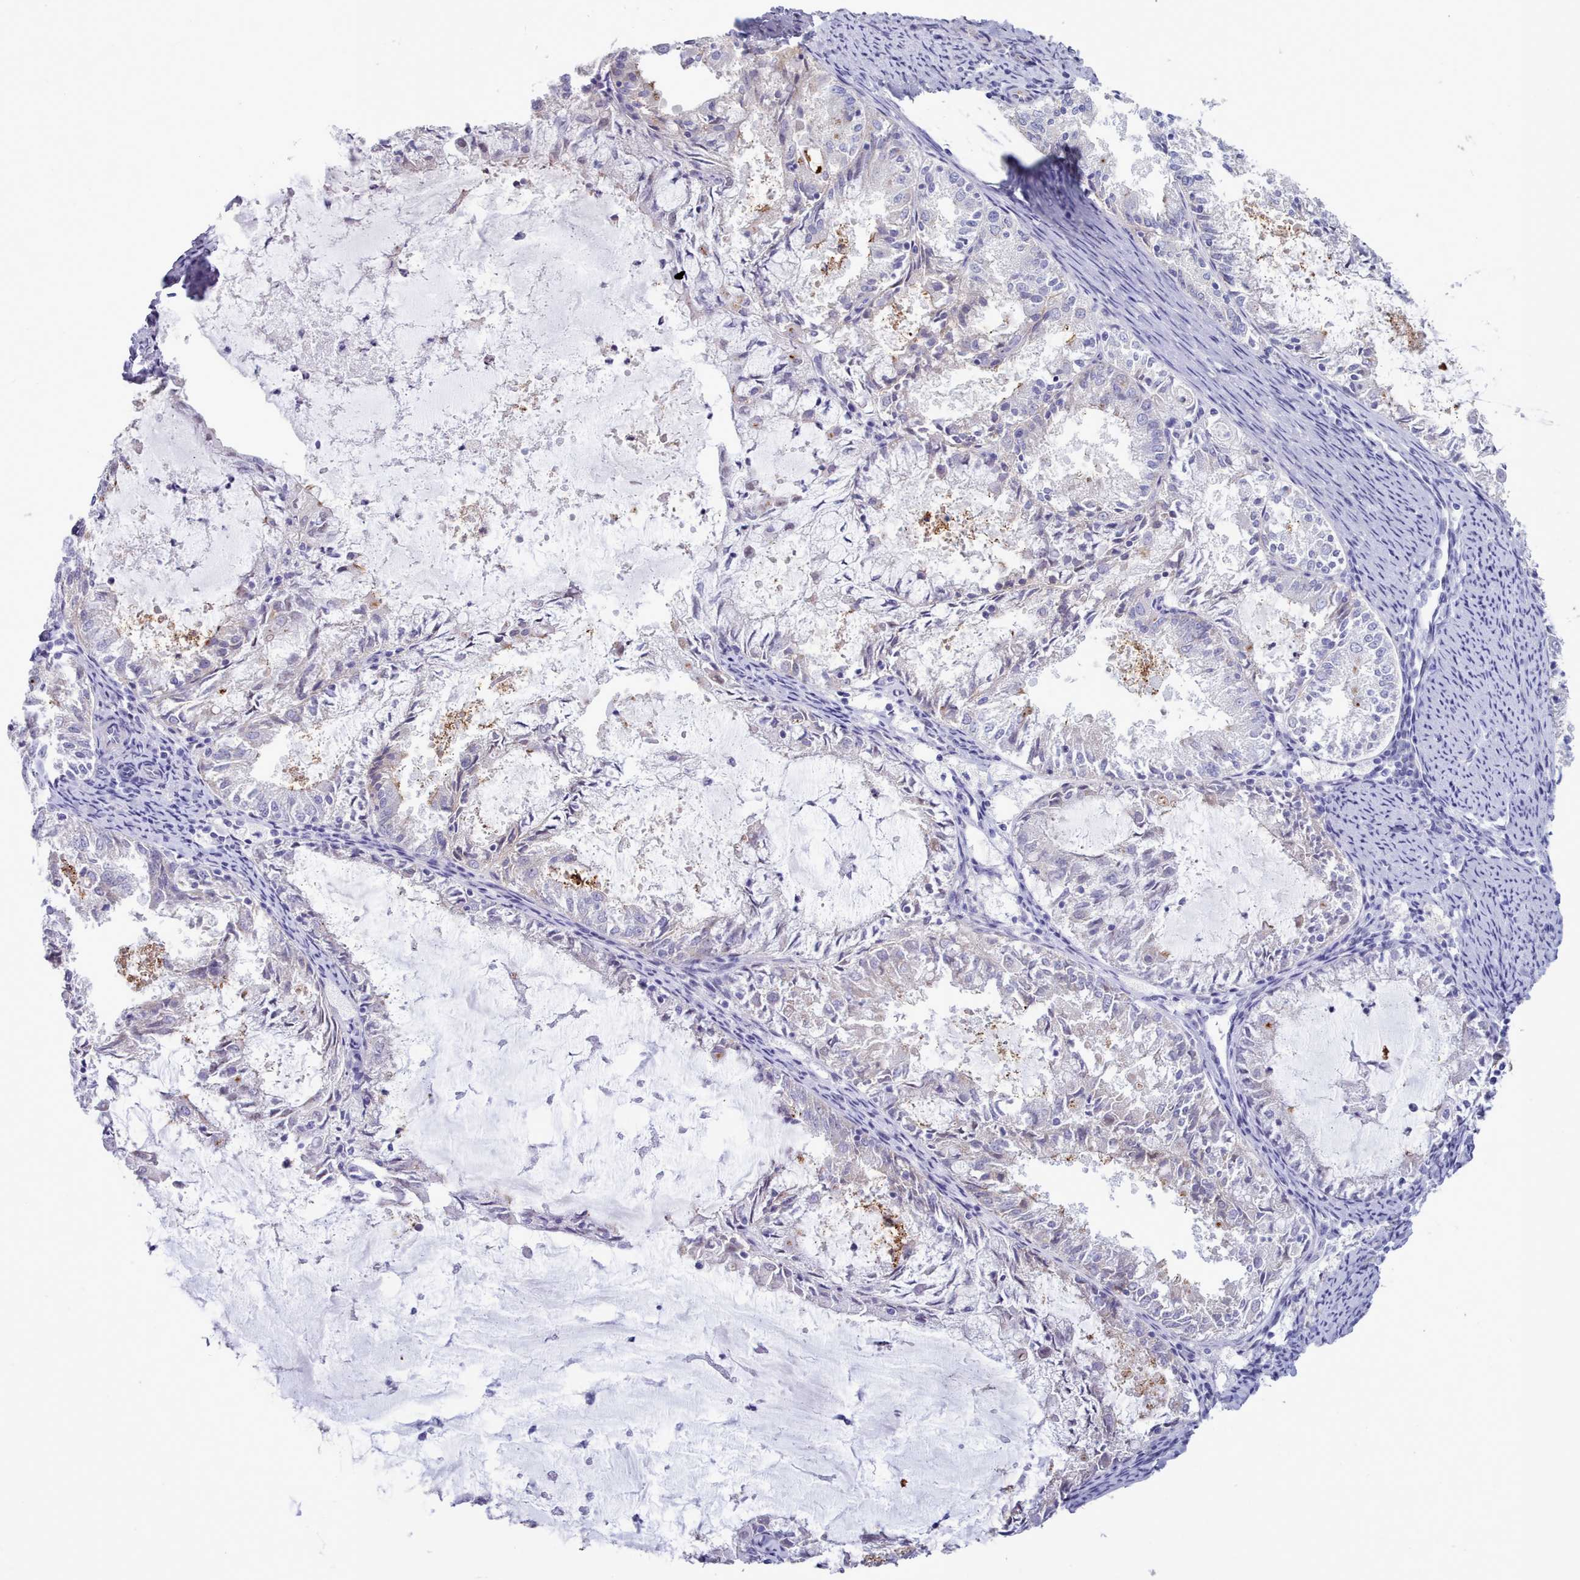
{"staining": {"intensity": "negative", "quantity": "none", "location": "none"}, "tissue": "endometrial cancer", "cell_type": "Tumor cells", "image_type": "cancer", "snomed": [{"axis": "morphology", "description": "Adenocarcinoma, NOS"}, {"axis": "topography", "description": "Endometrium"}], "caption": "Immunohistochemistry (IHC) of endometrial adenocarcinoma displays no expression in tumor cells.", "gene": "TMEM253", "patient": {"sex": "female", "age": 57}}